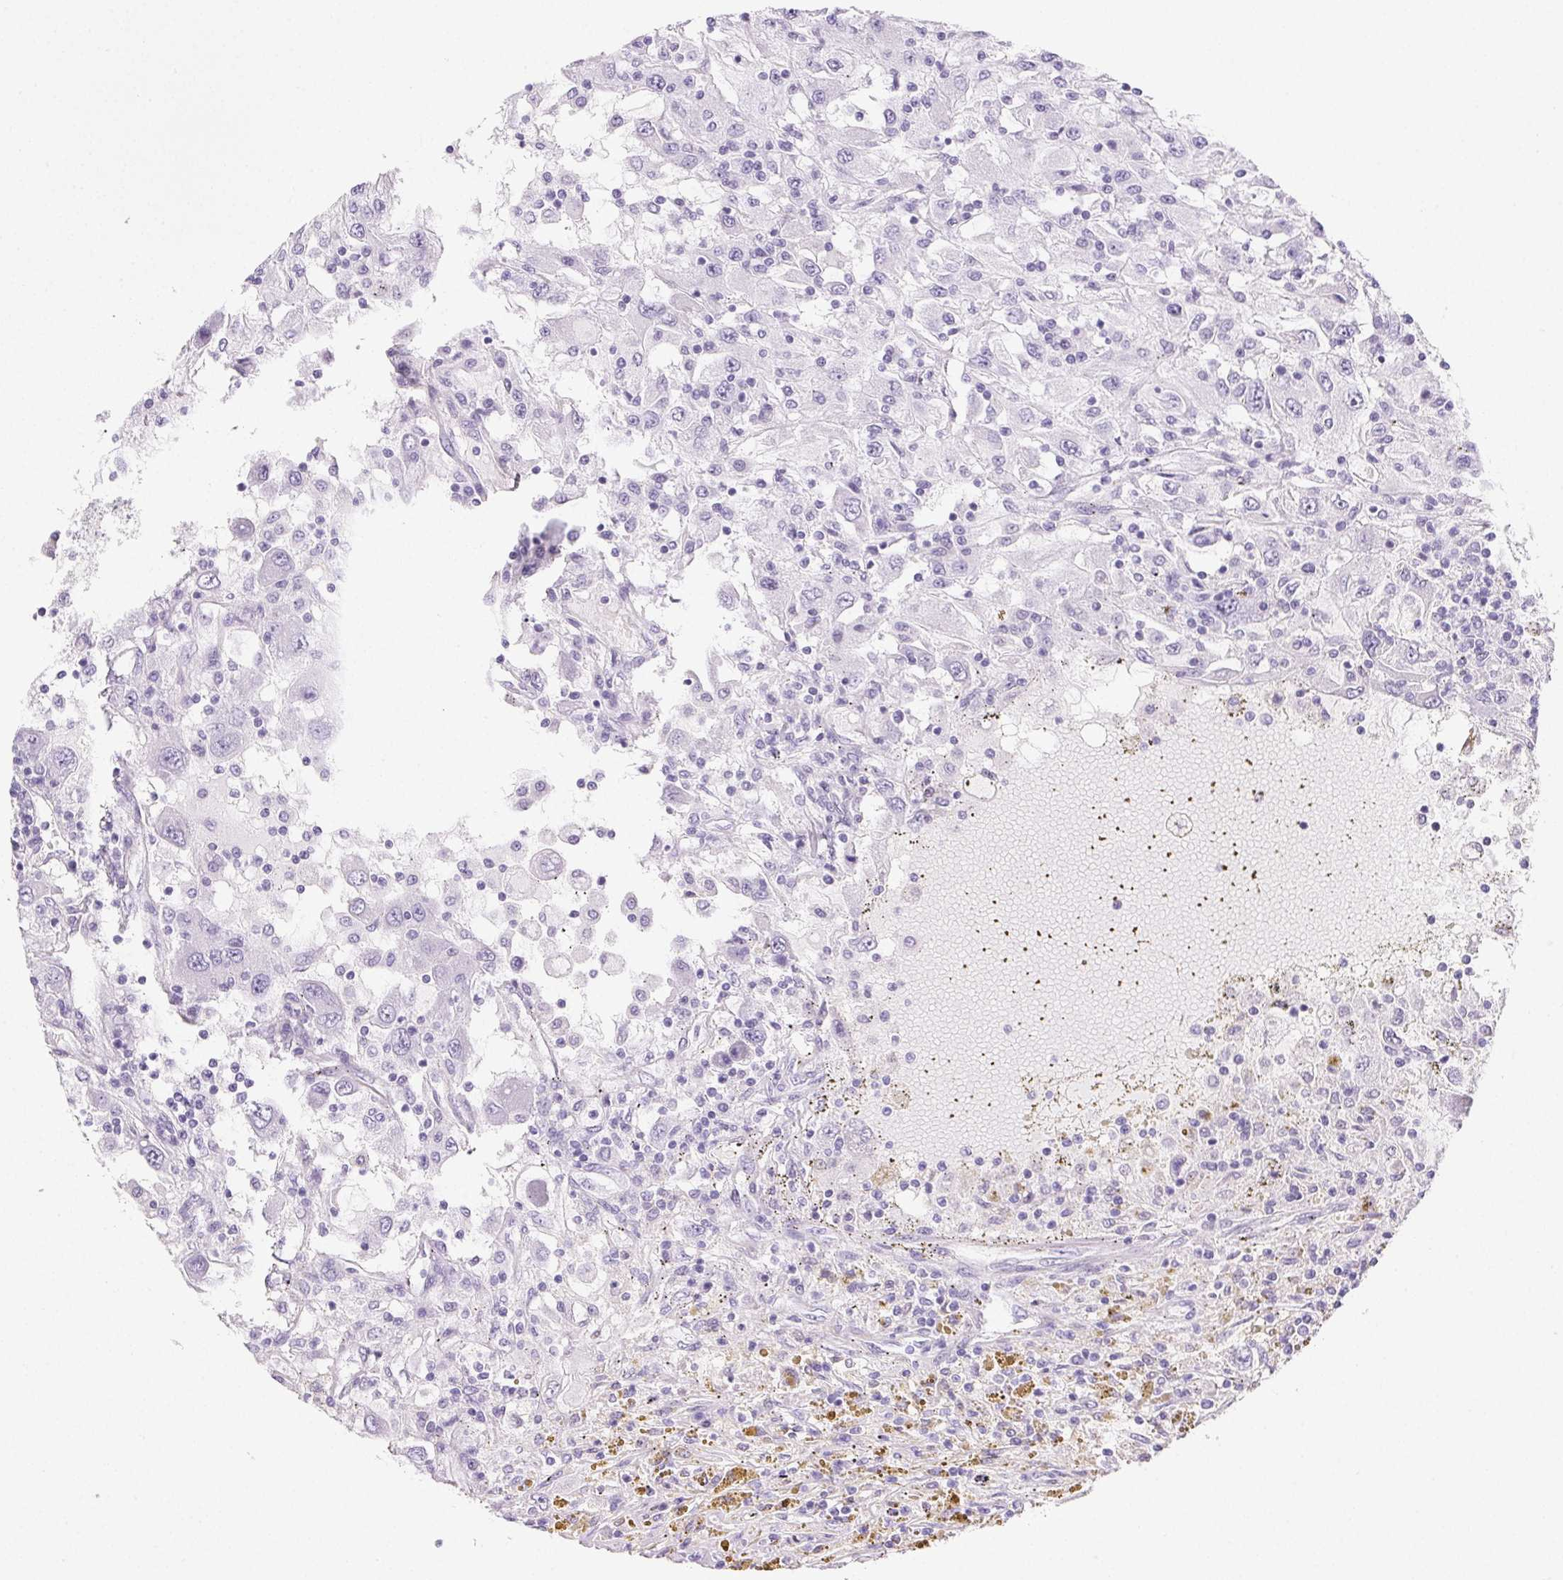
{"staining": {"intensity": "negative", "quantity": "none", "location": "none"}, "tissue": "renal cancer", "cell_type": "Tumor cells", "image_type": "cancer", "snomed": [{"axis": "morphology", "description": "Adenocarcinoma, NOS"}, {"axis": "topography", "description": "Kidney"}], "caption": "A histopathology image of human renal adenocarcinoma is negative for staining in tumor cells.", "gene": "PRSS3", "patient": {"sex": "female", "age": 67}}